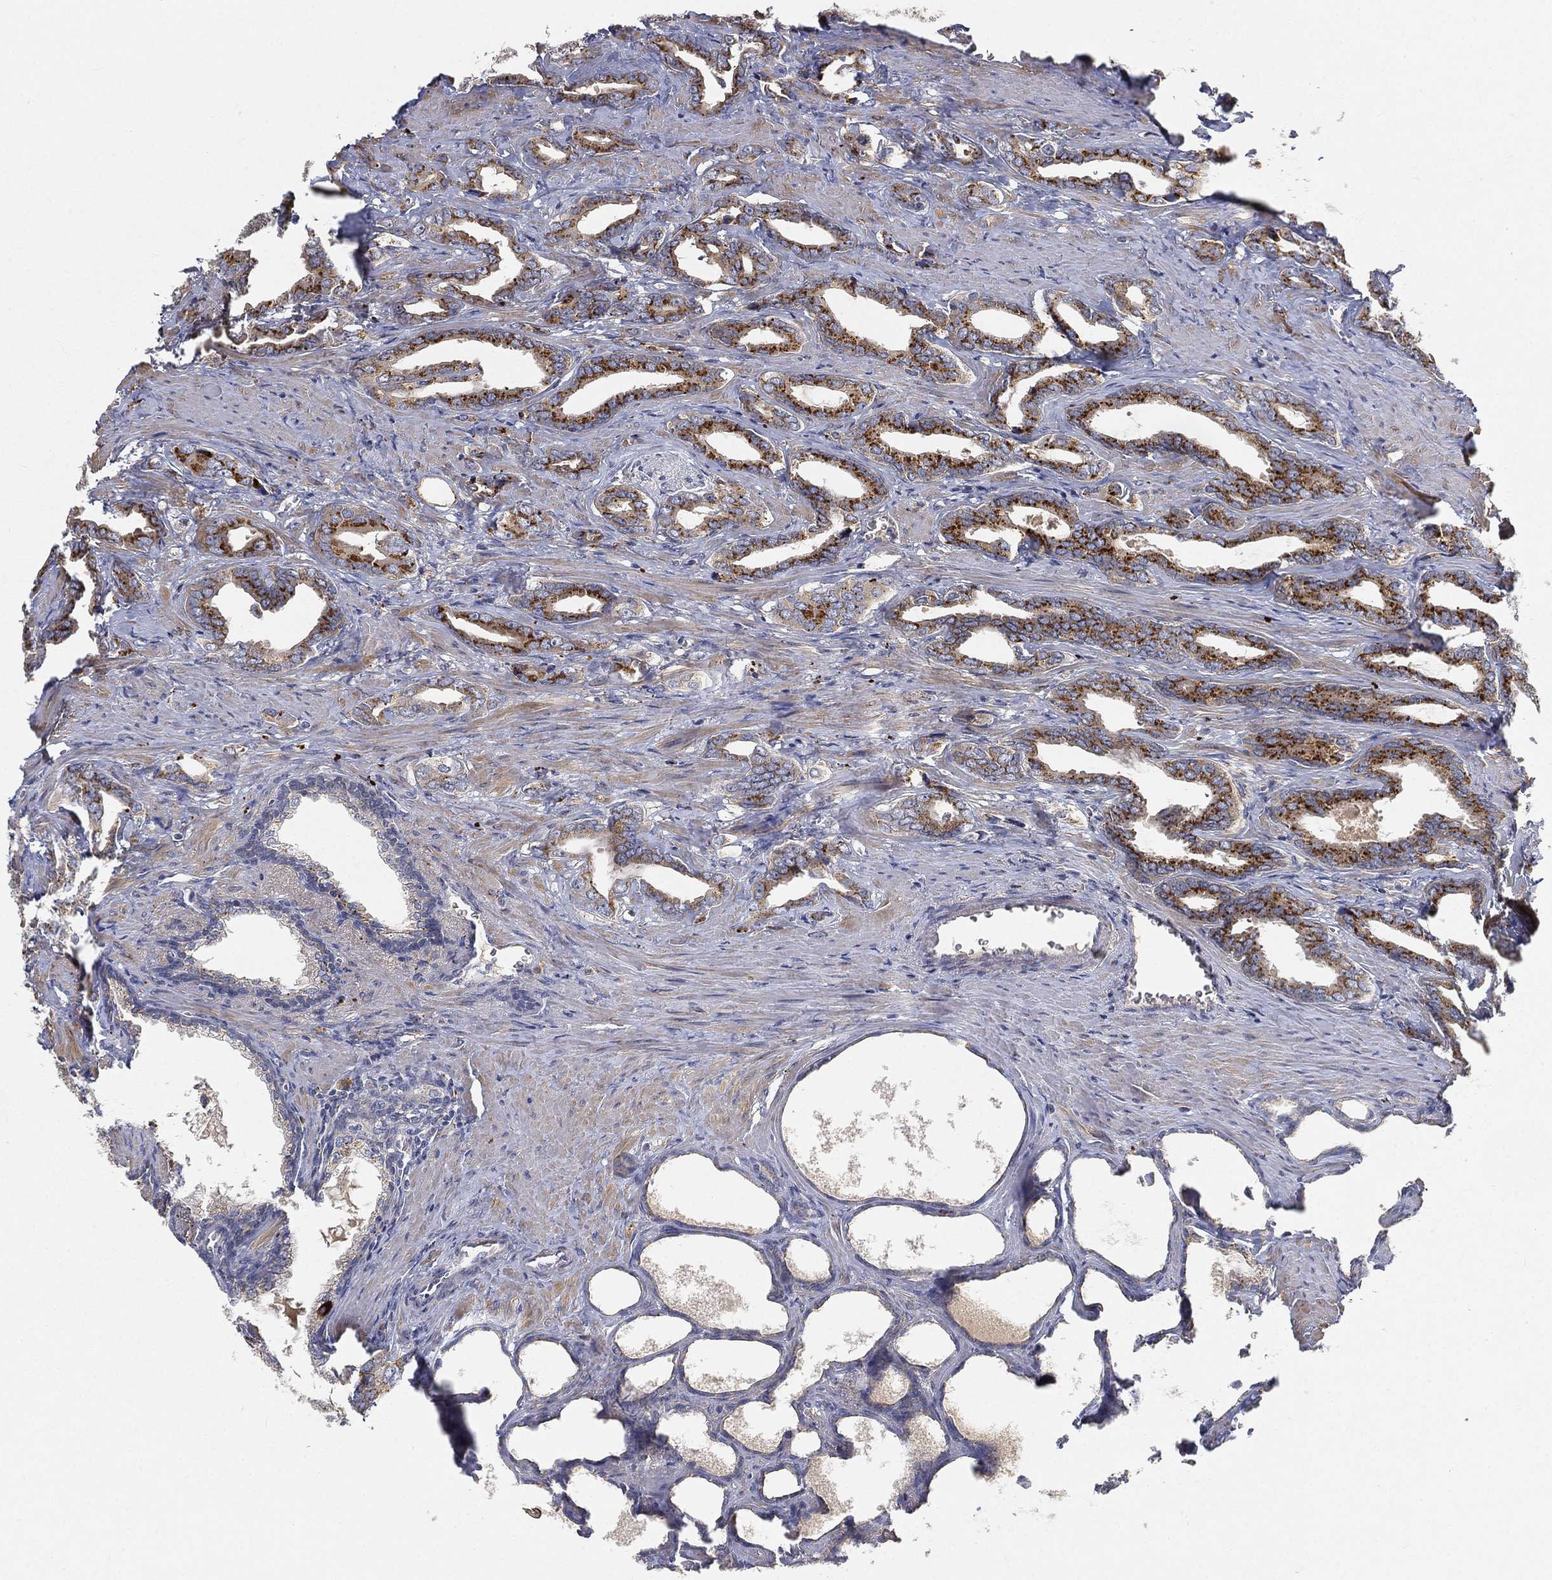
{"staining": {"intensity": "strong", "quantity": "25%-75%", "location": "cytoplasmic/membranous"}, "tissue": "prostate cancer", "cell_type": "Tumor cells", "image_type": "cancer", "snomed": [{"axis": "morphology", "description": "Adenocarcinoma, NOS"}, {"axis": "topography", "description": "Prostate"}], "caption": "Approximately 25%-75% of tumor cells in human prostate cancer (adenocarcinoma) show strong cytoplasmic/membranous protein positivity as visualized by brown immunohistochemical staining.", "gene": "CTSL", "patient": {"sex": "male", "age": 66}}